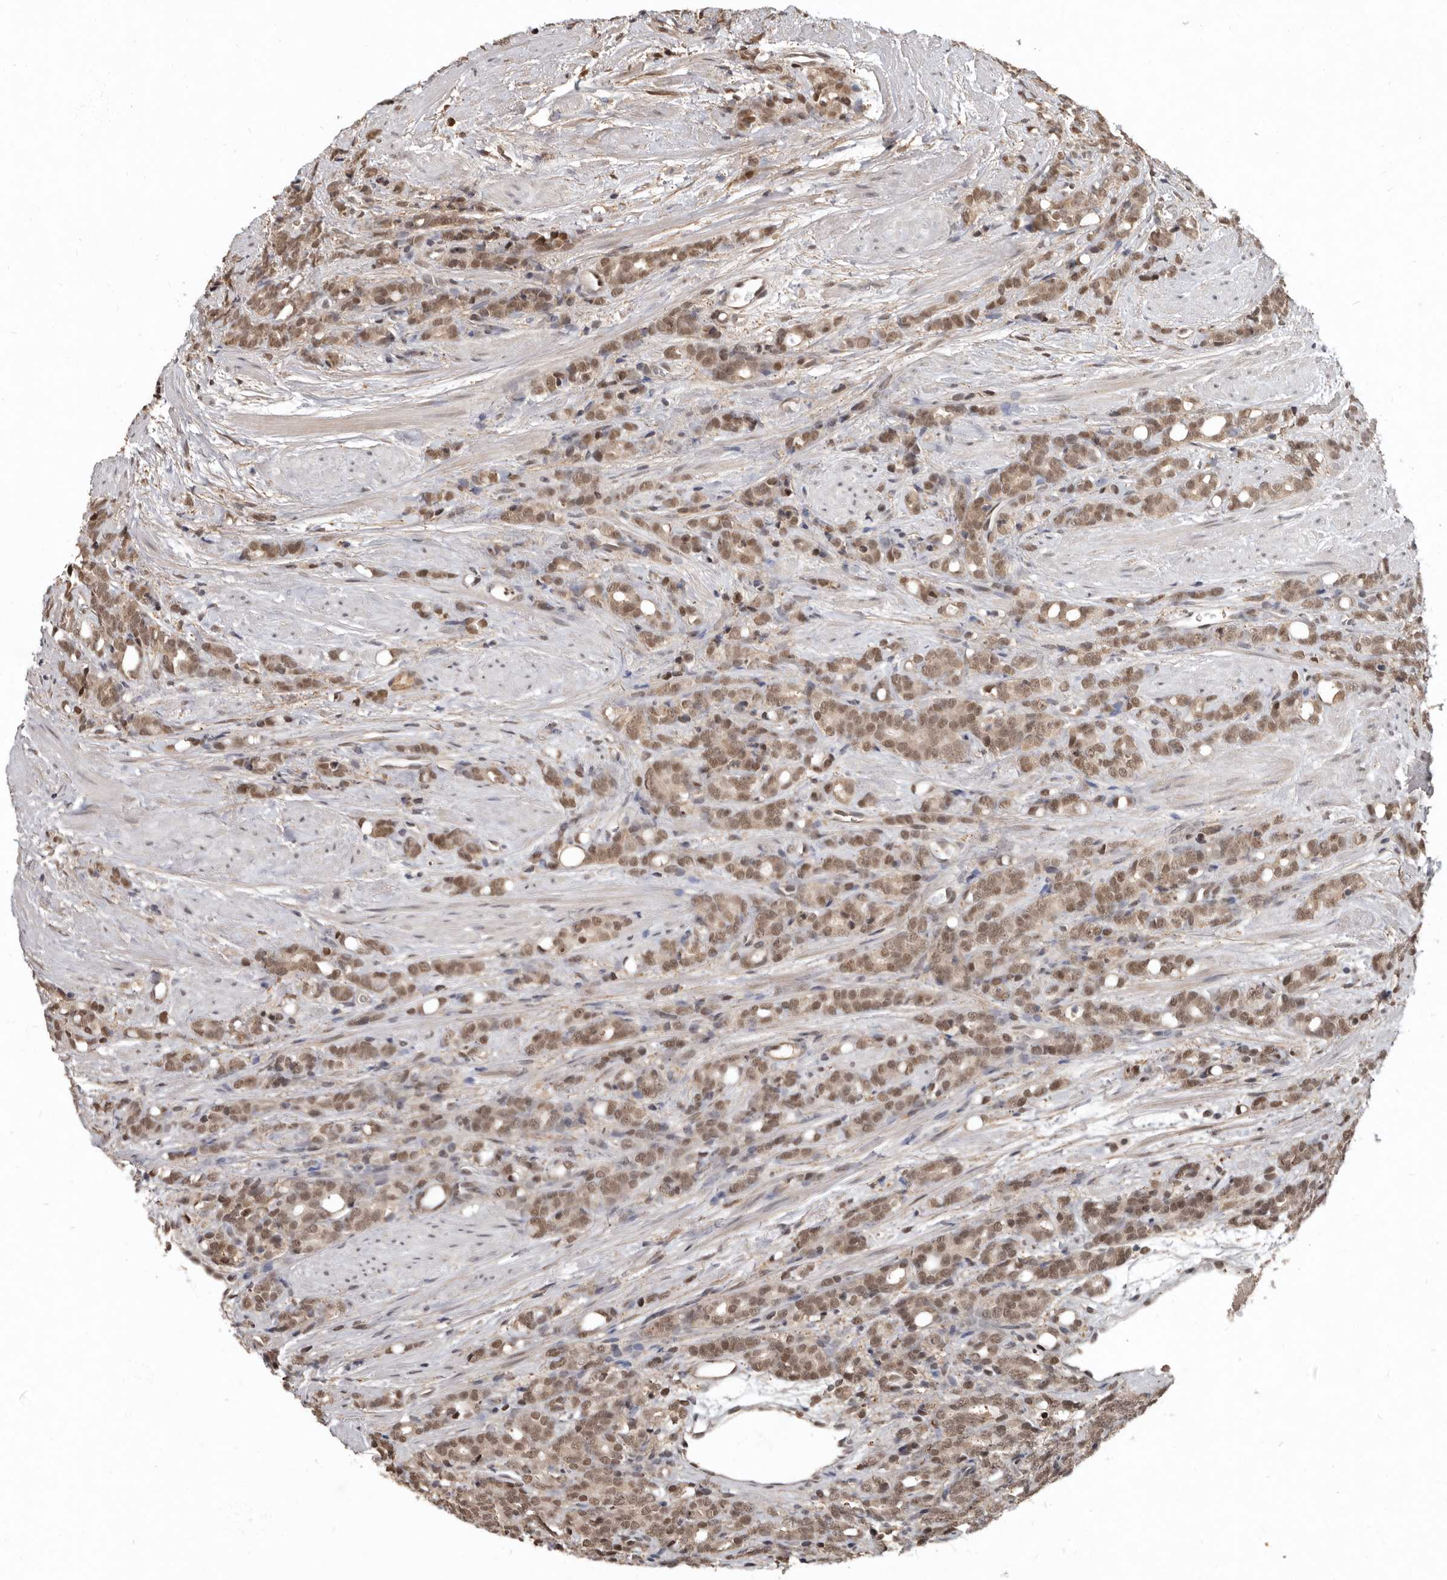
{"staining": {"intensity": "moderate", "quantity": ">75%", "location": "cytoplasmic/membranous,nuclear"}, "tissue": "prostate cancer", "cell_type": "Tumor cells", "image_type": "cancer", "snomed": [{"axis": "morphology", "description": "Adenocarcinoma, High grade"}, {"axis": "topography", "description": "Prostate"}], "caption": "Prostate adenocarcinoma (high-grade) tissue shows moderate cytoplasmic/membranous and nuclear expression in about >75% of tumor cells, visualized by immunohistochemistry.", "gene": "LRGUK", "patient": {"sex": "male", "age": 62}}